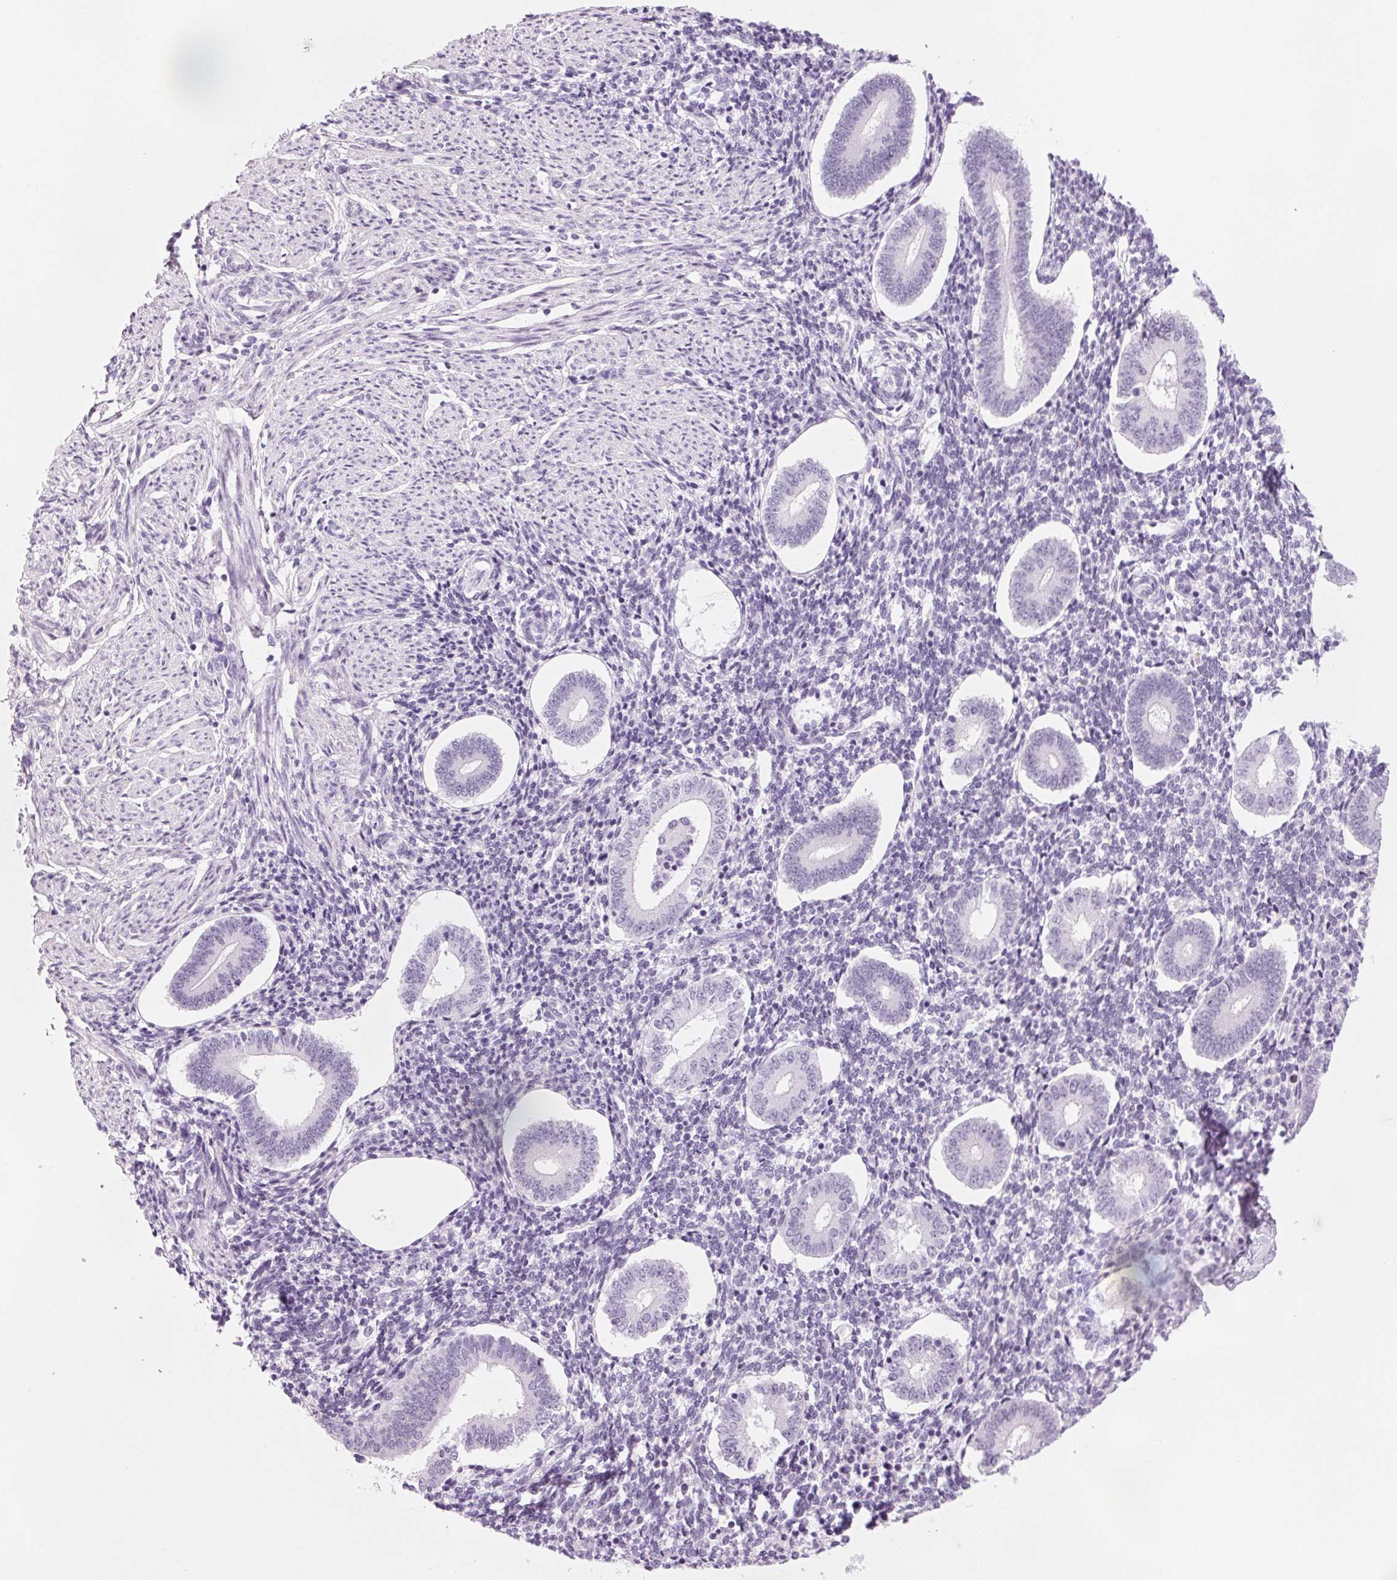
{"staining": {"intensity": "negative", "quantity": "none", "location": "none"}, "tissue": "endometrium", "cell_type": "Cells in endometrial stroma", "image_type": "normal", "snomed": [{"axis": "morphology", "description": "Normal tissue, NOS"}, {"axis": "topography", "description": "Endometrium"}], "caption": "An IHC micrograph of unremarkable endometrium is shown. There is no staining in cells in endometrial stroma of endometrium.", "gene": "DNTTIP2", "patient": {"sex": "female", "age": 40}}